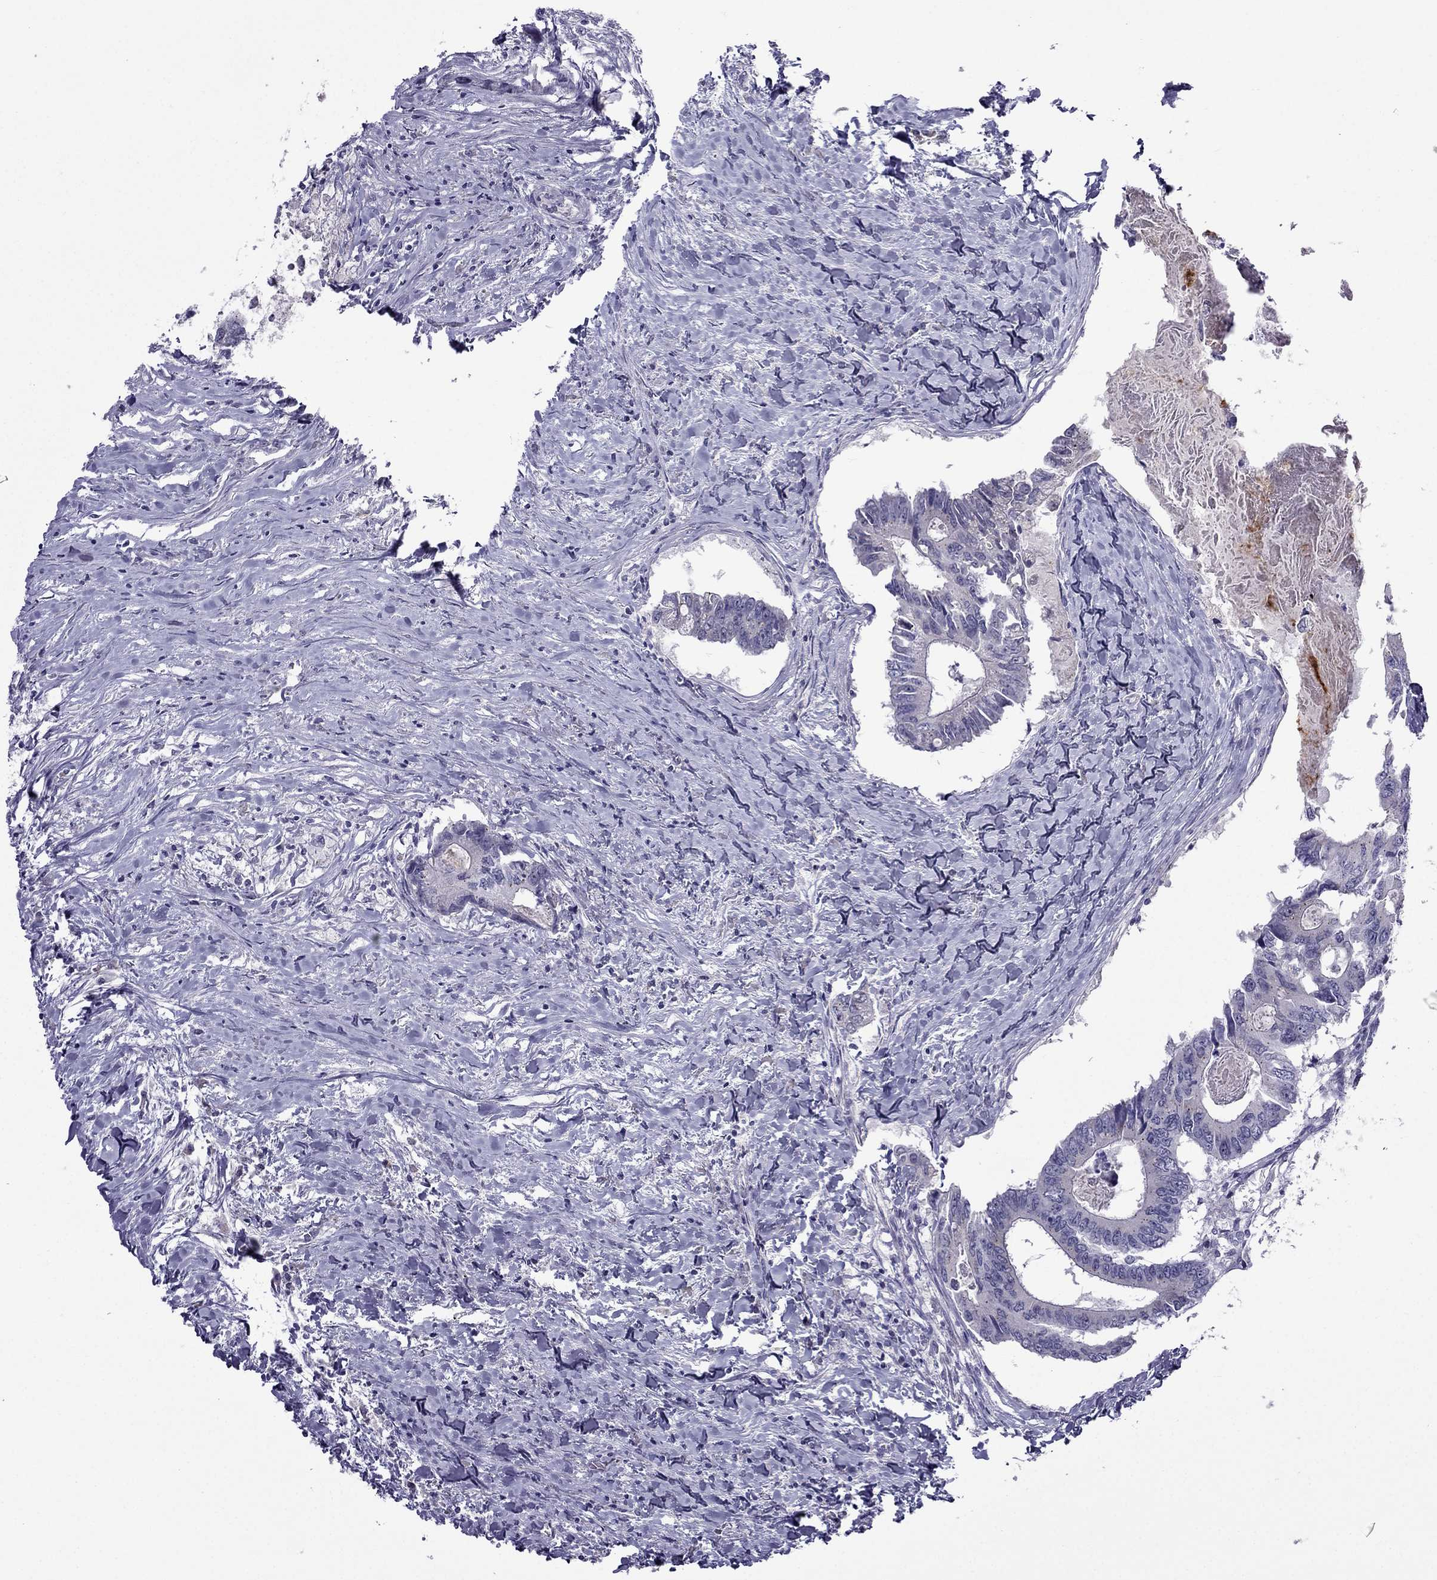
{"staining": {"intensity": "negative", "quantity": "none", "location": "none"}, "tissue": "colorectal cancer", "cell_type": "Tumor cells", "image_type": "cancer", "snomed": [{"axis": "morphology", "description": "Adenocarcinoma, NOS"}, {"axis": "topography", "description": "Colon"}], "caption": "The histopathology image displays no staining of tumor cells in adenocarcinoma (colorectal). (DAB (3,3'-diaminobenzidine) immunohistochemistry (IHC), high magnification).", "gene": "MYBPH", "patient": {"sex": "male", "age": 53}}